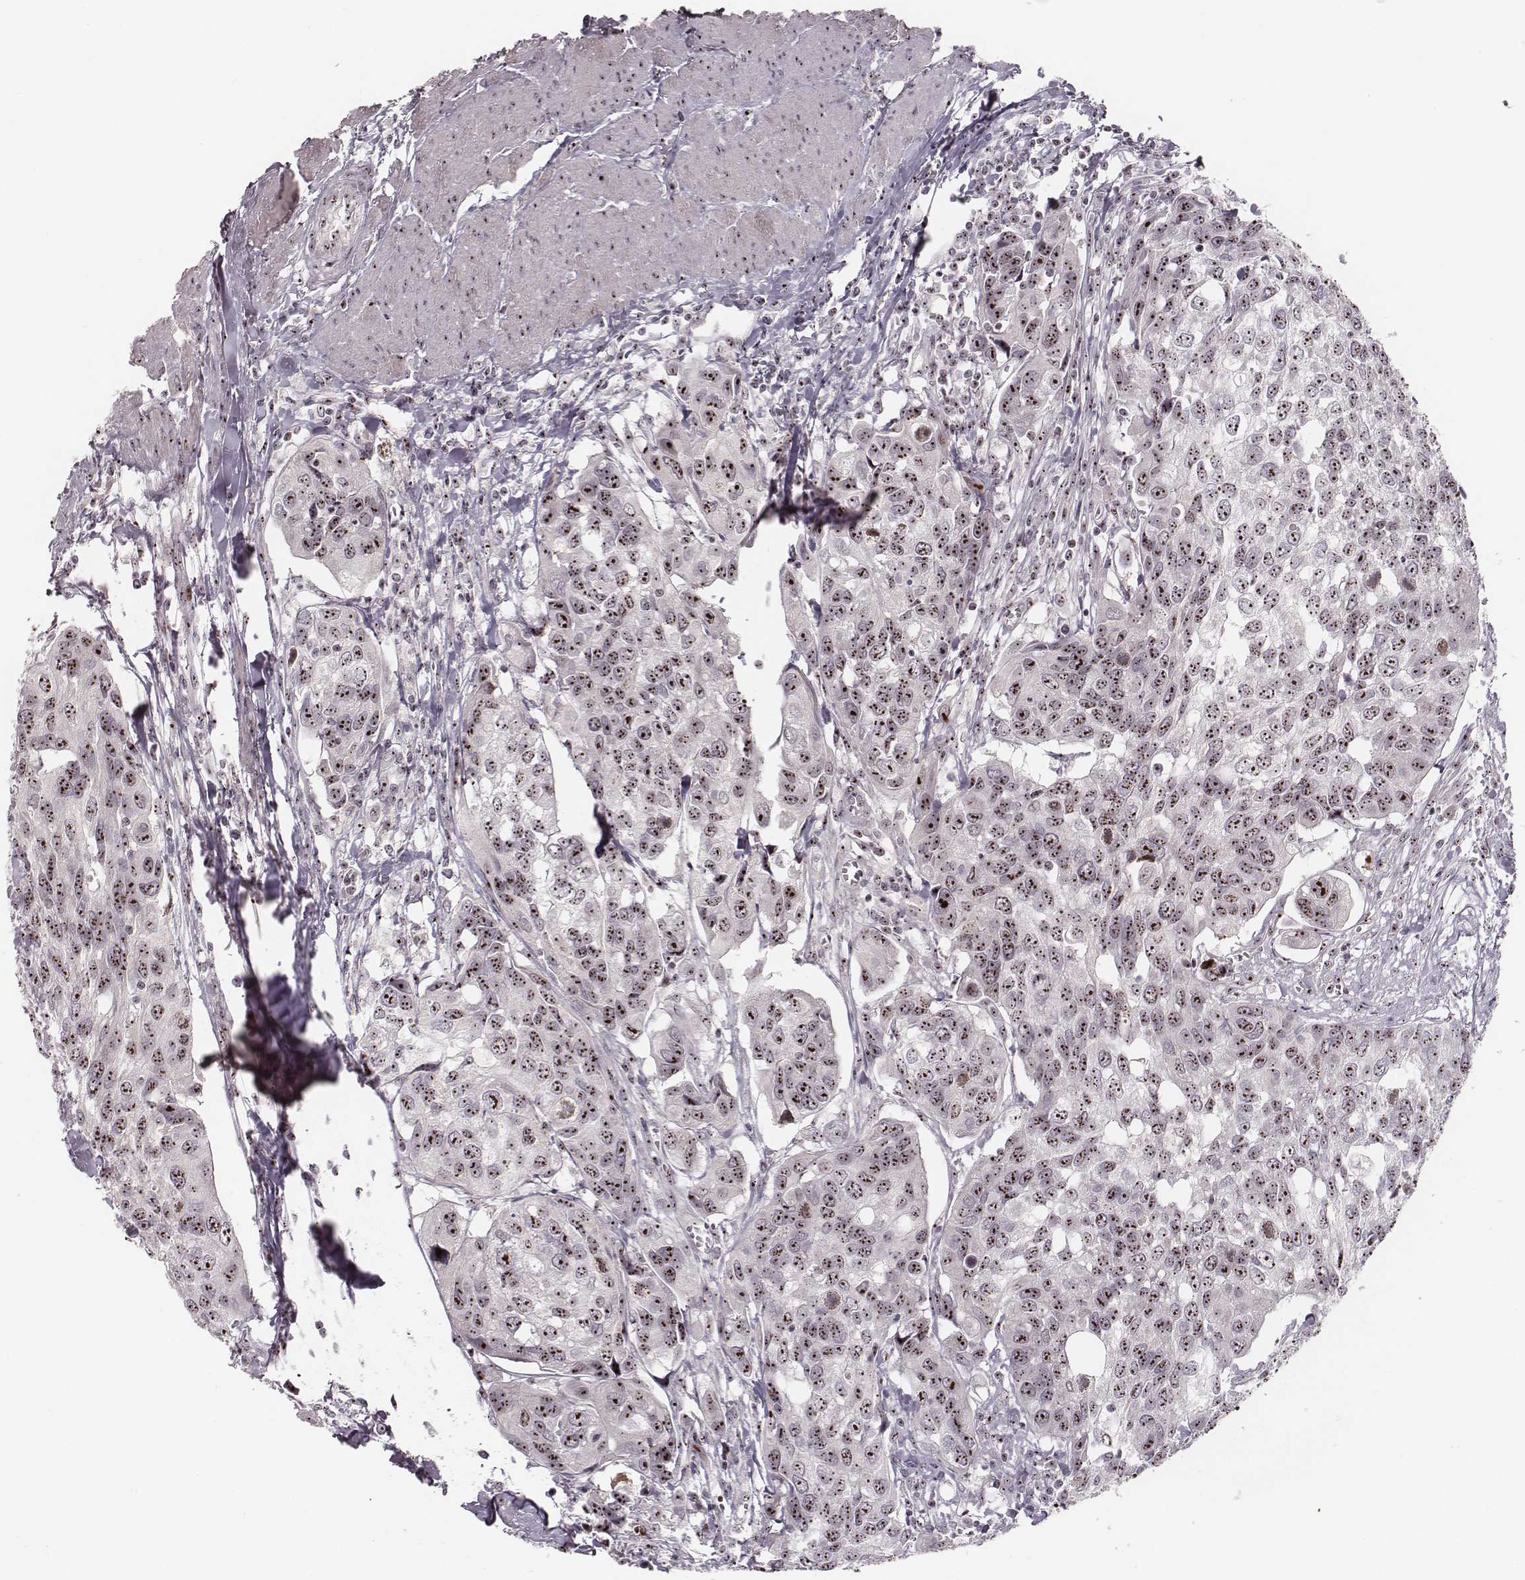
{"staining": {"intensity": "moderate", "quantity": "25%-75%", "location": "nuclear"}, "tissue": "urothelial cancer", "cell_type": "Tumor cells", "image_type": "cancer", "snomed": [{"axis": "morphology", "description": "Urothelial carcinoma, High grade"}, {"axis": "topography", "description": "Urinary bladder"}], "caption": "High-magnification brightfield microscopy of urothelial cancer stained with DAB (brown) and counterstained with hematoxylin (blue). tumor cells exhibit moderate nuclear expression is identified in approximately25%-75% of cells.", "gene": "NOP56", "patient": {"sex": "male", "age": 60}}